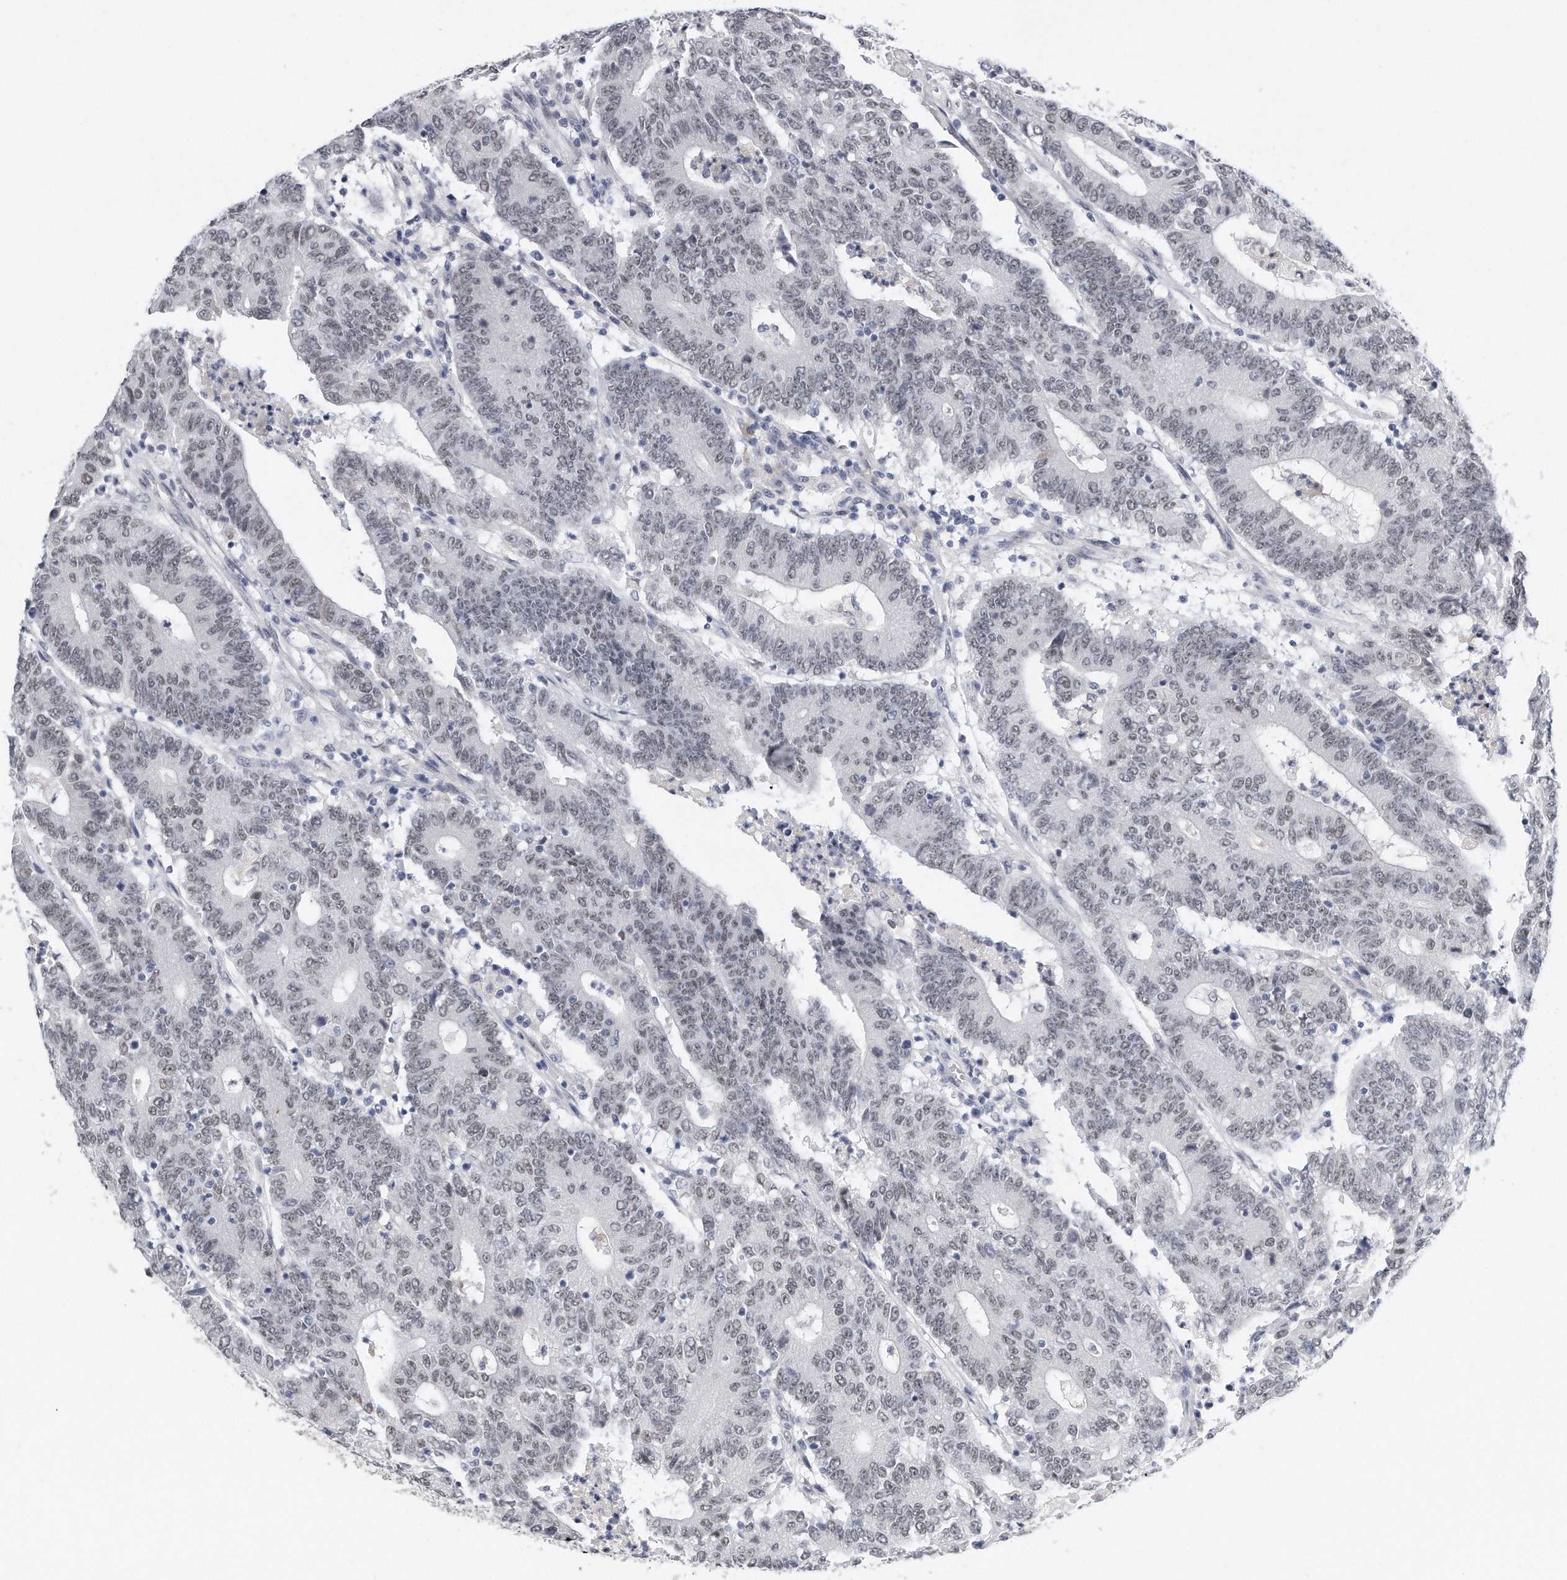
{"staining": {"intensity": "weak", "quantity": "25%-75%", "location": "nuclear"}, "tissue": "colorectal cancer", "cell_type": "Tumor cells", "image_type": "cancer", "snomed": [{"axis": "morphology", "description": "Normal tissue, NOS"}, {"axis": "morphology", "description": "Adenocarcinoma, NOS"}, {"axis": "topography", "description": "Colon"}], "caption": "Colorectal cancer (adenocarcinoma) stained for a protein (brown) displays weak nuclear positive staining in about 25%-75% of tumor cells.", "gene": "CTBP2", "patient": {"sex": "female", "age": 75}}